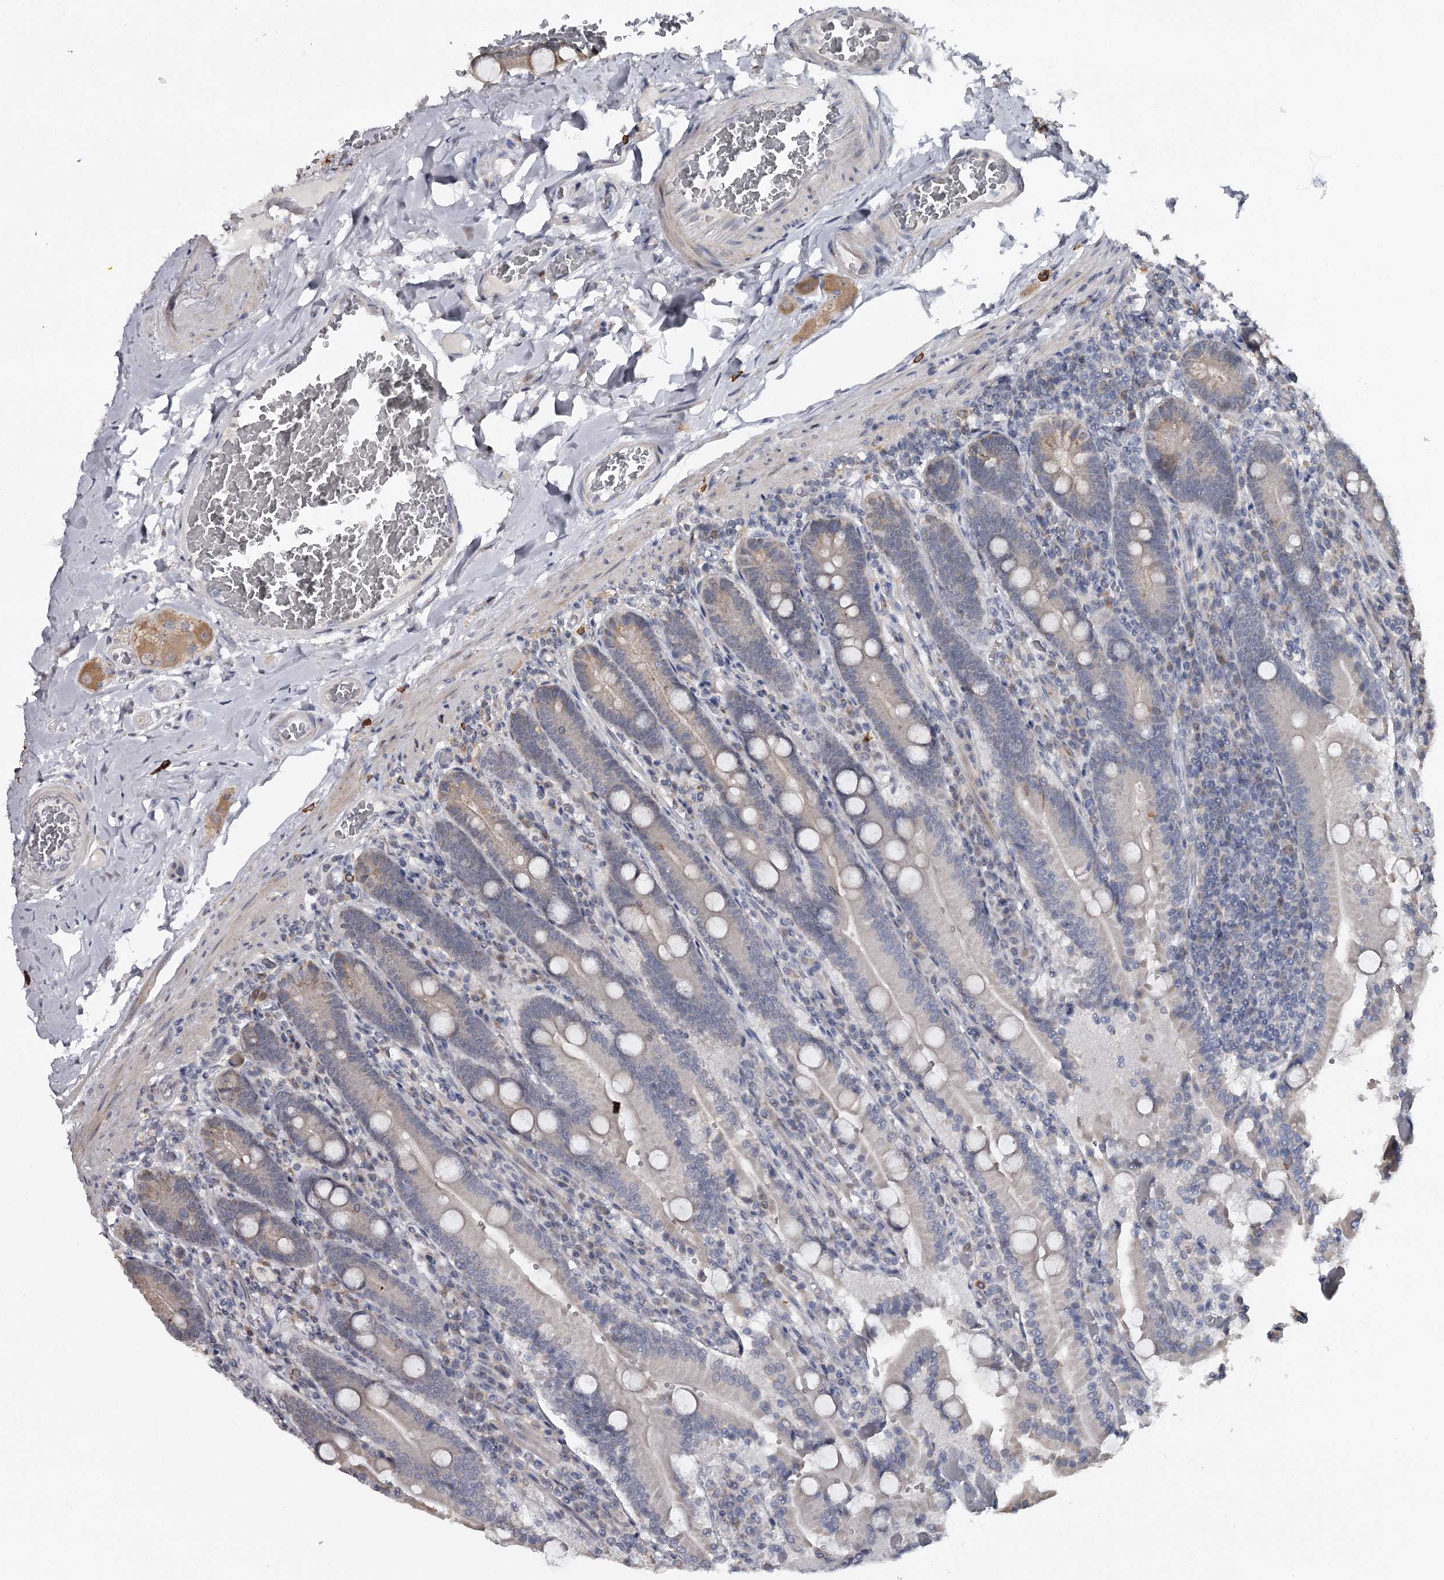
{"staining": {"intensity": "weak", "quantity": "<25%", "location": "cytoplasmic/membranous"}, "tissue": "duodenum", "cell_type": "Glandular cells", "image_type": "normal", "snomed": [{"axis": "morphology", "description": "Normal tissue, NOS"}, {"axis": "topography", "description": "Duodenum"}], "caption": "IHC of normal duodenum displays no expression in glandular cells. Nuclei are stained in blue.", "gene": "GTSF1", "patient": {"sex": "female", "age": 62}}